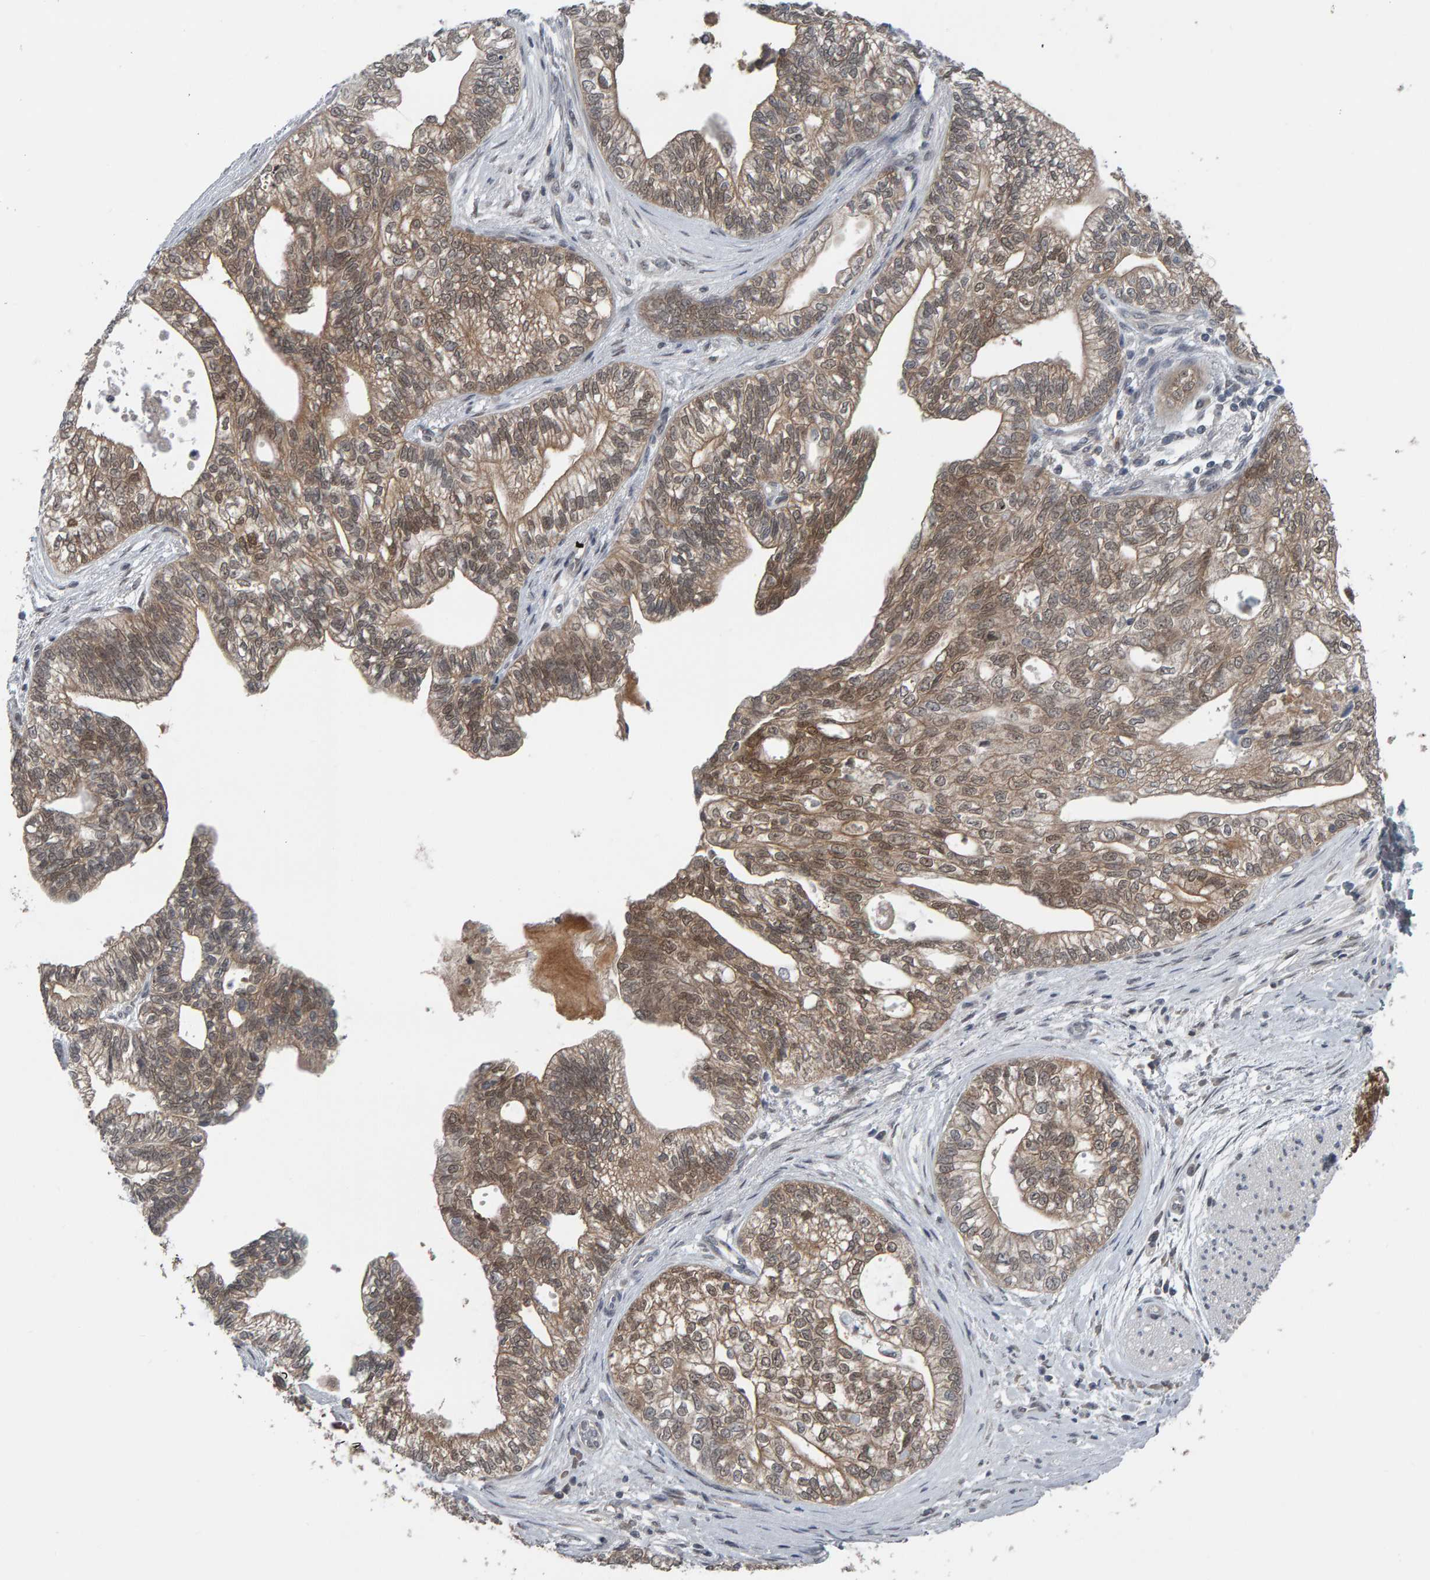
{"staining": {"intensity": "weak", "quantity": ">75%", "location": "cytoplasmic/membranous,nuclear"}, "tissue": "pancreatic cancer", "cell_type": "Tumor cells", "image_type": "cancer", "snomed": [{"axis": "morphology", "description": "Adenocarcinoma, NOS"}, {"axis": "topography", "description": "Pancreas"}], "caption": "Adenocarcinoma (pancreatic) stained with IHC reveals weak cytoplasmic/membranous and nuclear staining in approximately >75% of tumor cells.", "gene": "COASY", "patient": {"sex": "male", "age": 72}}